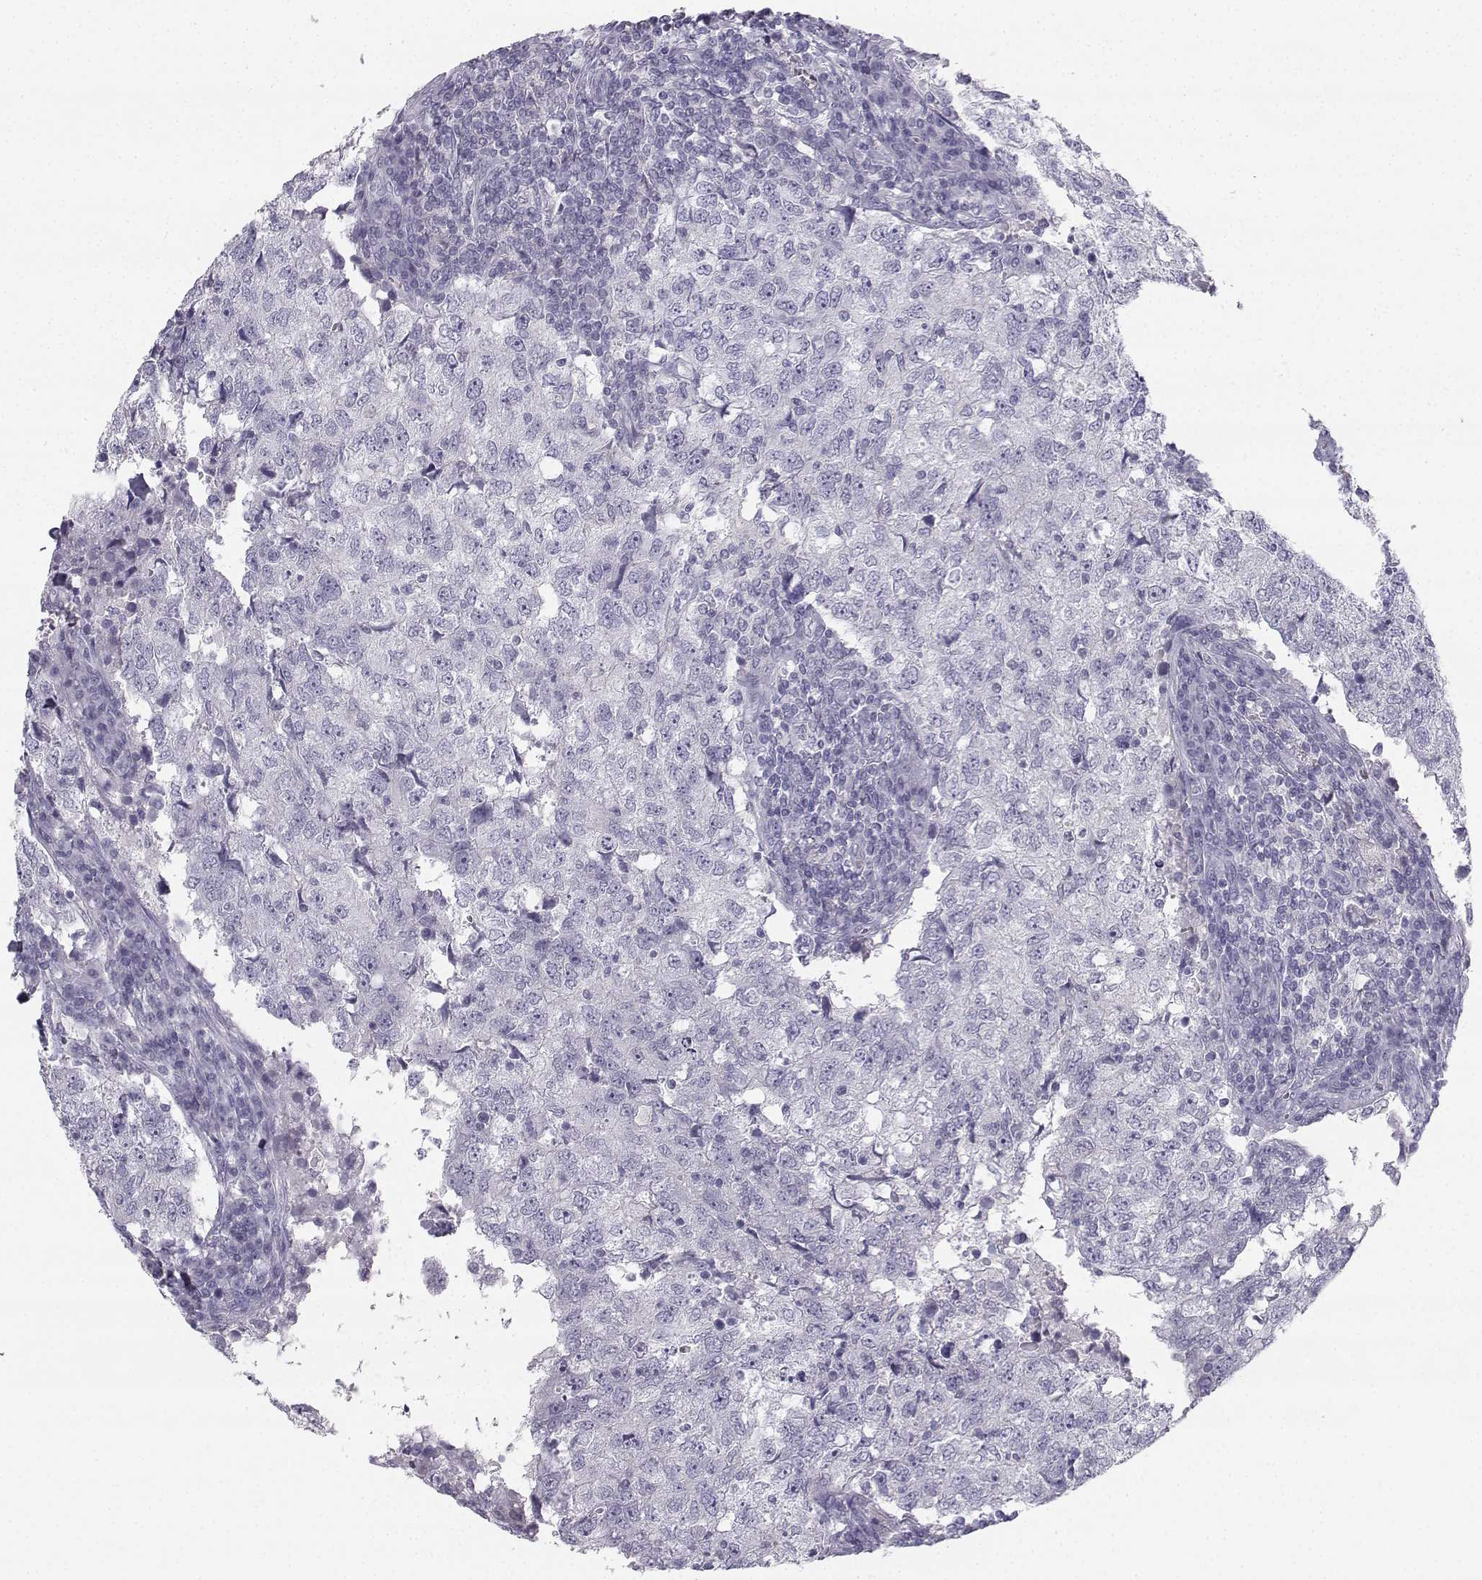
{"staining": {"intensity": "negative", "quantity": "none", "location": "none"}, "tissue": "breast cancer", "cell_type": "Tumor cells", "image_type": "cancer", "snomed": [{"axis": "morphology", "description": "Duct carcinoma"}, {"axis": "topography", "description": "Breast"}], "caption": "Immunohistochemistry (IHC) micrograph of breast cancer stained for a protein (brown), which reveals no expression in tumor cells.", "gene": "SYCE1", "patient": {"sex": "female", "age": 30}}